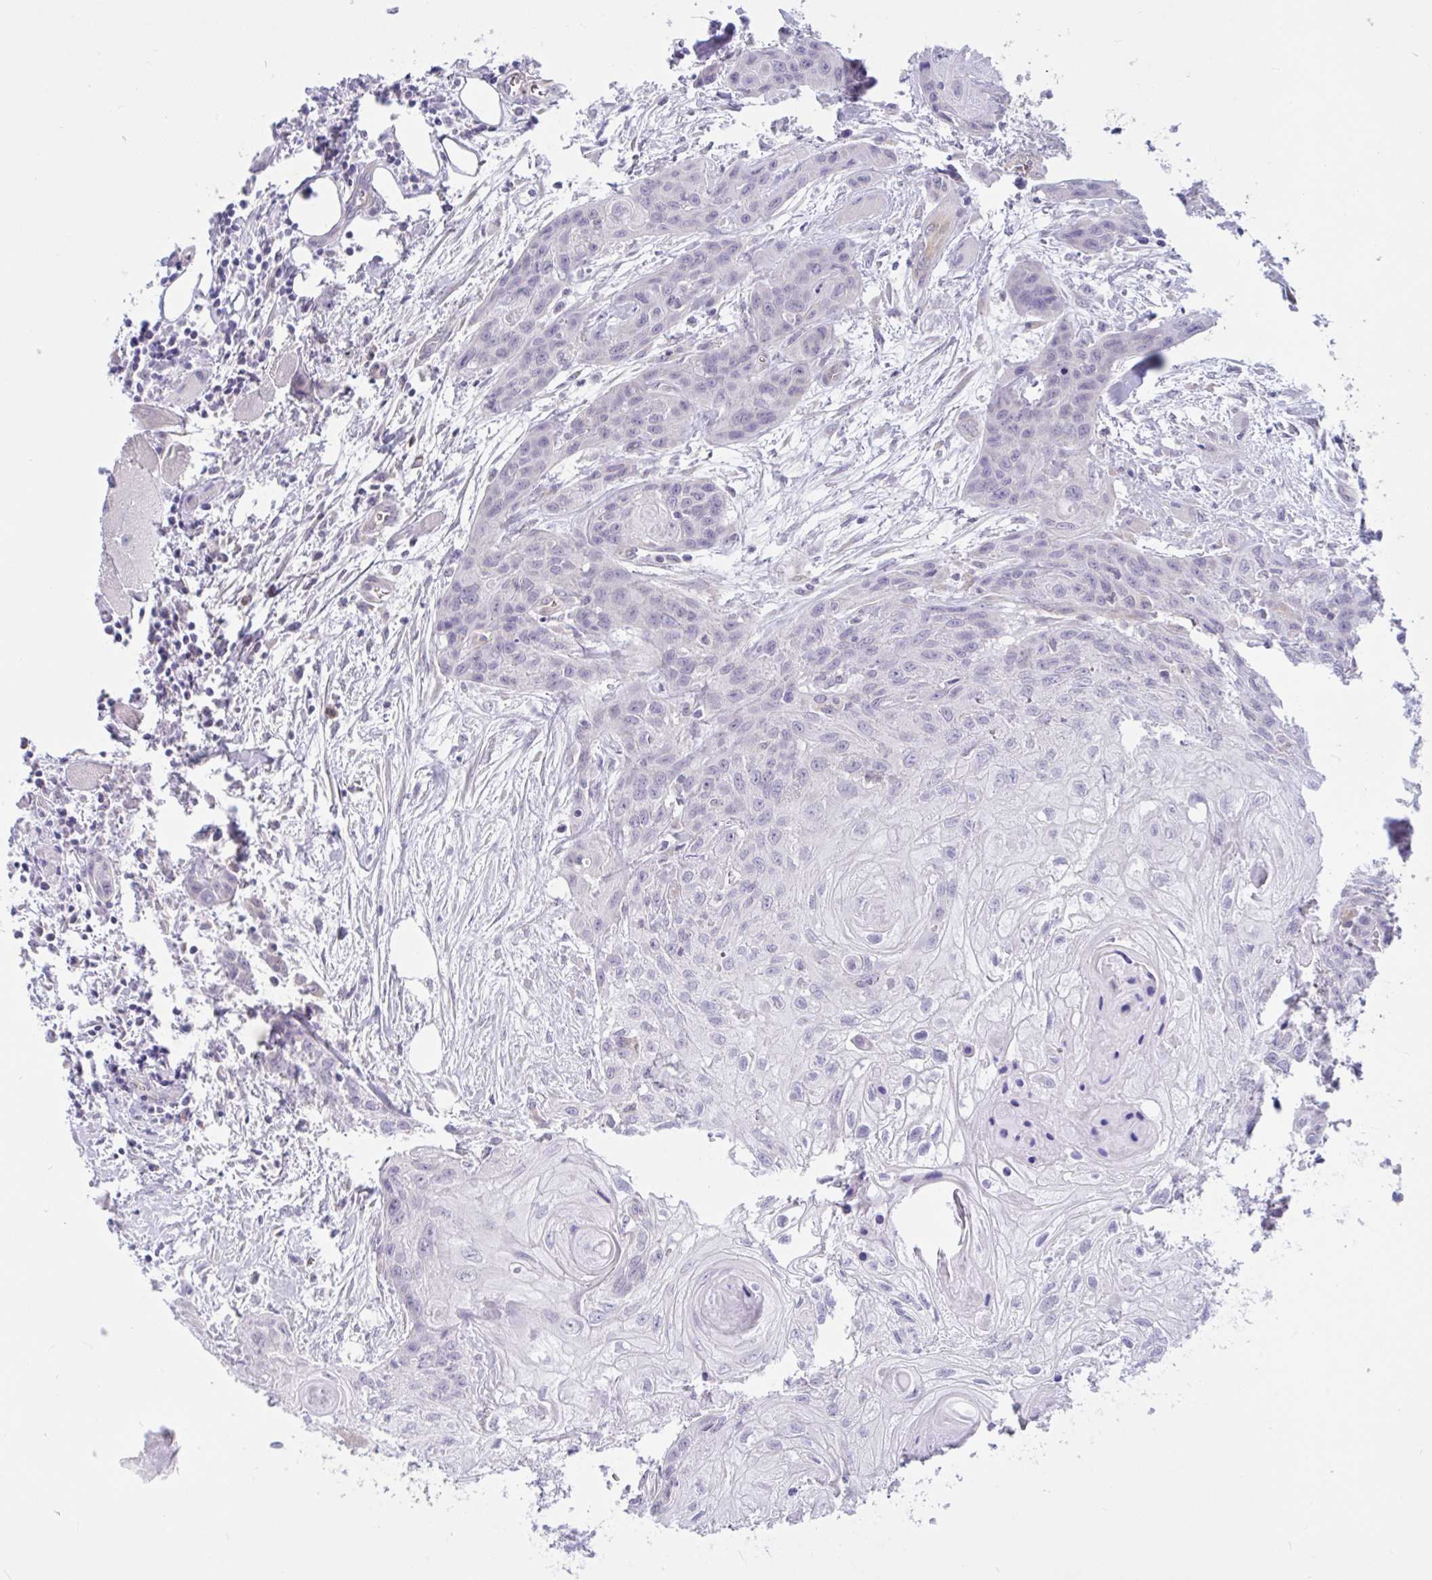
{"staining": {"intensity": "negative", "quantity": "none", "location": "none"}, "tissue": "head and neck cancer", "cell_type": "Tumor cells", "image_type": "cancer", "snomed": [{"axis": "morphology", "description": "Squamous cell carcinoma, NOS"}, {"axis": "topography", "description": "Oral tissue"}, {"axis": "topography", "description": "Head-Neck"}], "caption": "Tumor cells show no significant protein staining in head and neck squamous cell carcinoma. The staining is performed using DAB (3,3'-diaminobenzidine) brown chromogen with nuclei counter-stained in using hematoxylin.", "gene": "CAMLG", "patient": {"sex": "male", "age": 58}}